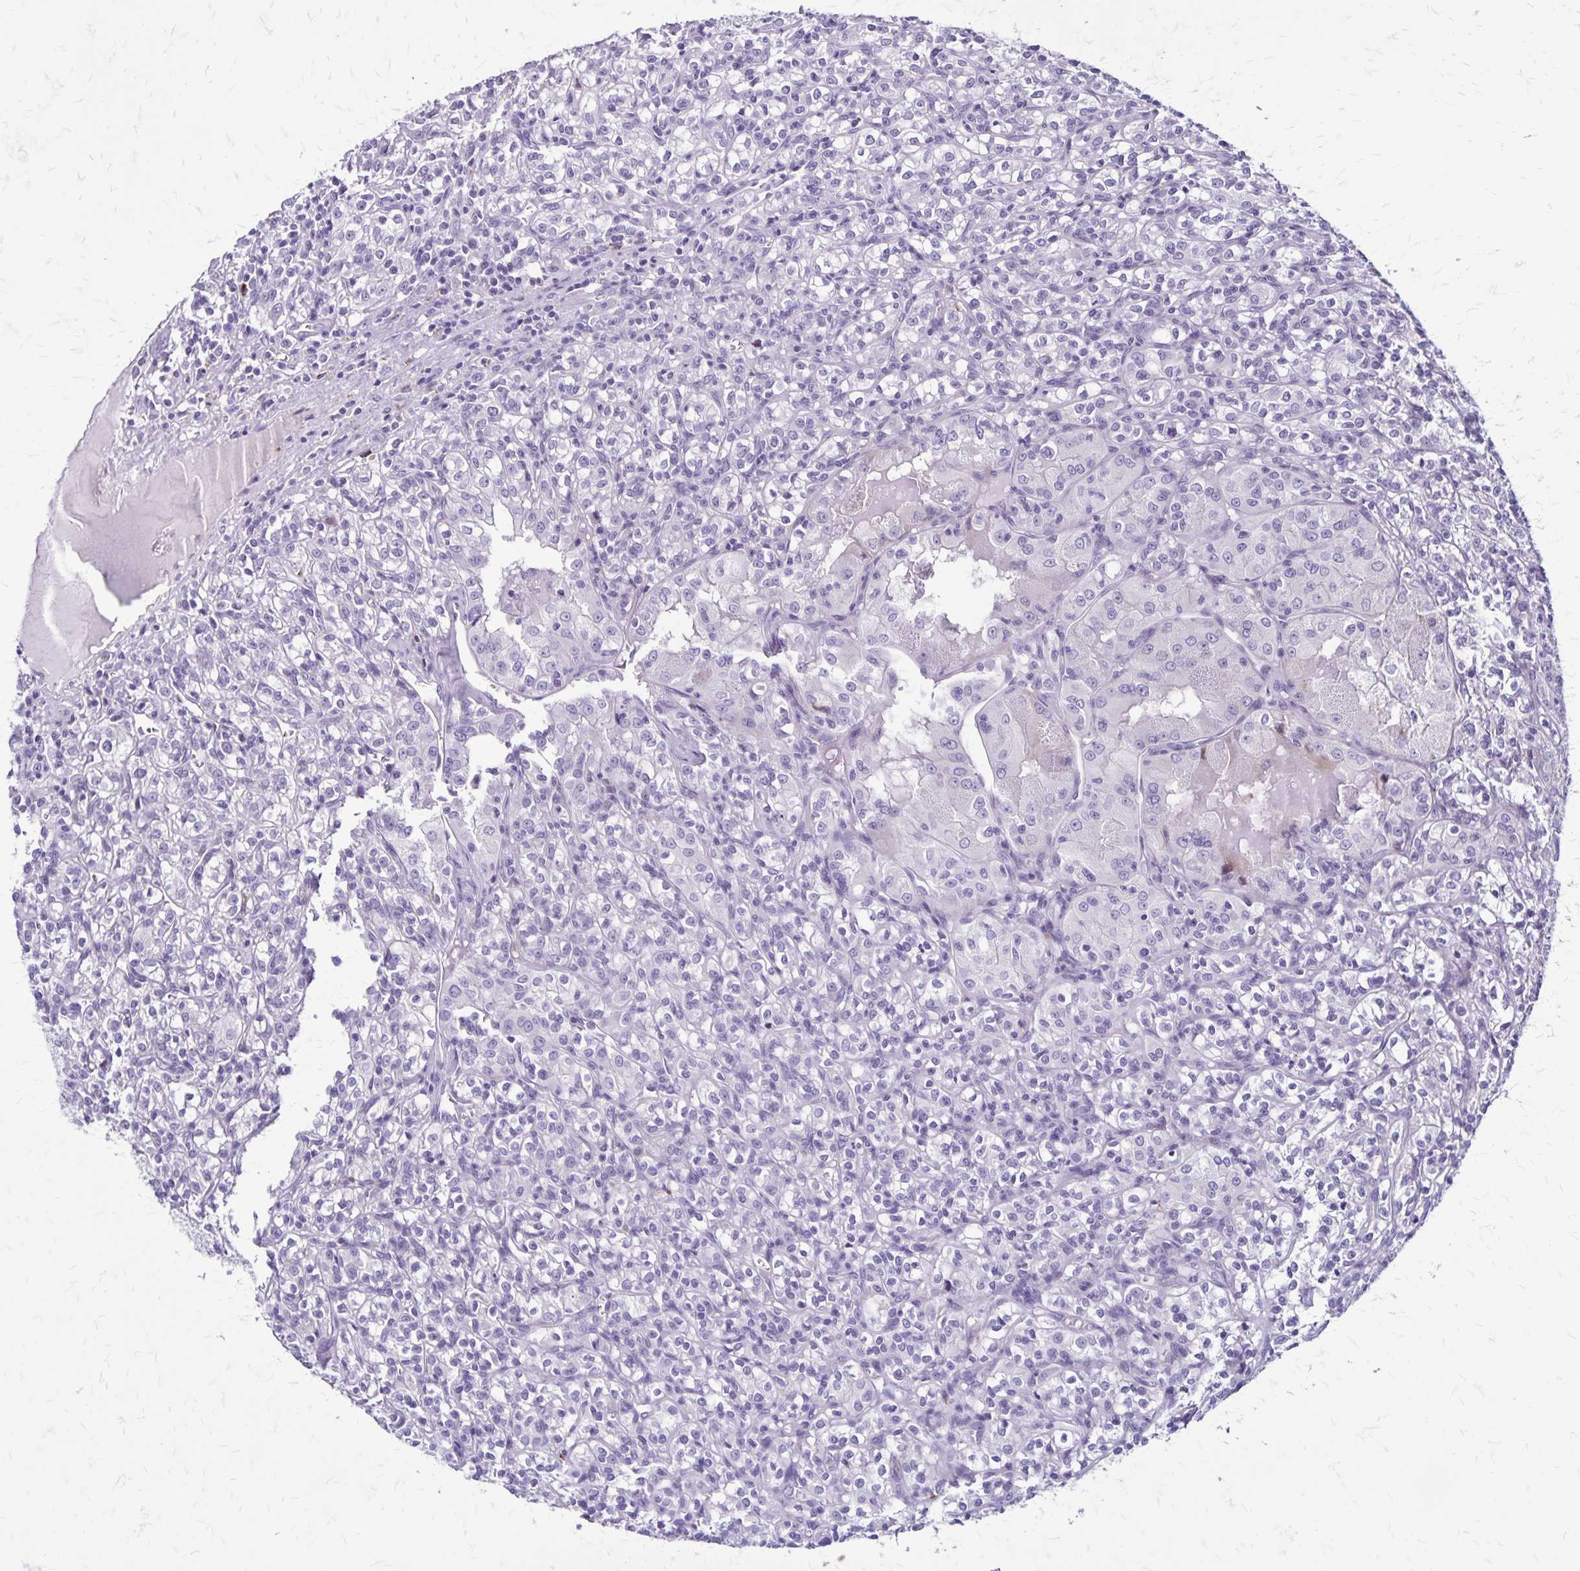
{"staining": {"intensity": "negative", "quantity": "none", "location": "none"}, "tissue": "renal cancer", "cell_type": "Tumor cells", "image_type": "cancer", "snomed": [{"axis": "morphology", "description": "Adenocarcinoma, NOS"}, {"axis": "topography", "description": "Kidney"}], "caption": "DAB (3,3'-diaminobenzidine) immunohistochemical staining of human renal cancer displays no significant staining in tumor cells. Brightfield microscopy of IHC stained with DAB (3,3'-diaminobenzidine) (brown) and hematoxylin (blue), captured at high magnification.", "gene": "OR51B5", "patient": {"sex": "male", "age": 36}}